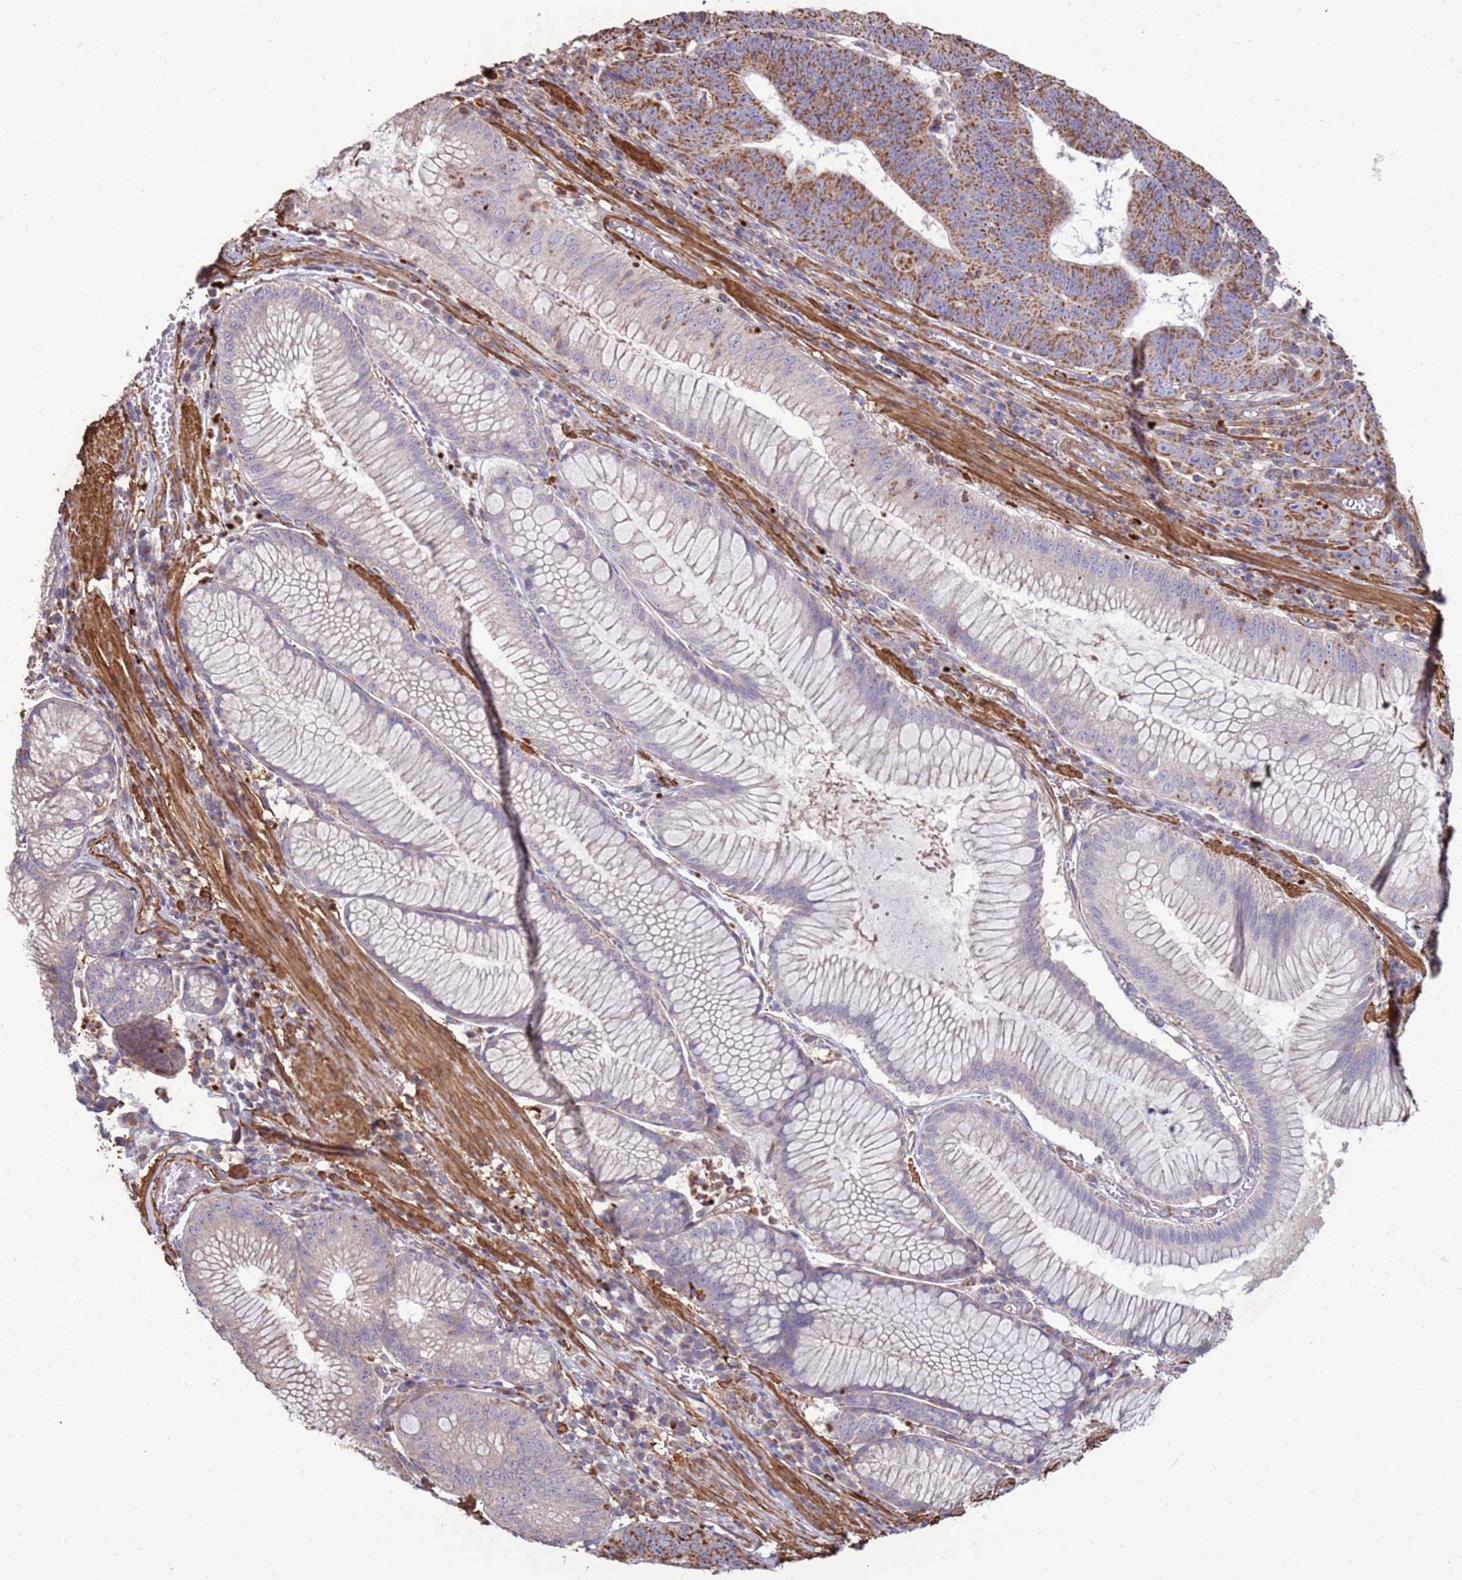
{"staining": {"intensity": "moderate", "quantity": ">75%", "location": "cytoplasmic/membranous"}, "tissue": "stomach cancer", "cell_type": "Tumor cells", "image_type": "cancer", "snomed": [{"axis": "morphology", "description": "Adenocarcinoma, NOS"}, {"axis": "topography", "description": "Stomach"}], "caption": "Immunohistochemistry (IHC) staining of adenocarcinoma (stomach), which demonstrates medium levels of moderate cytoplasmic/membranous staining in approximately >75% of tumor cells indicating moderate cytoplasmic/membranous protein positivity. The staining was performed using DAB (brown) for protein detection and nuclei were counterstained in hematoxylin (blue).", "gene": "DDX59", "patient": {"sex": "male", "age": 59}}